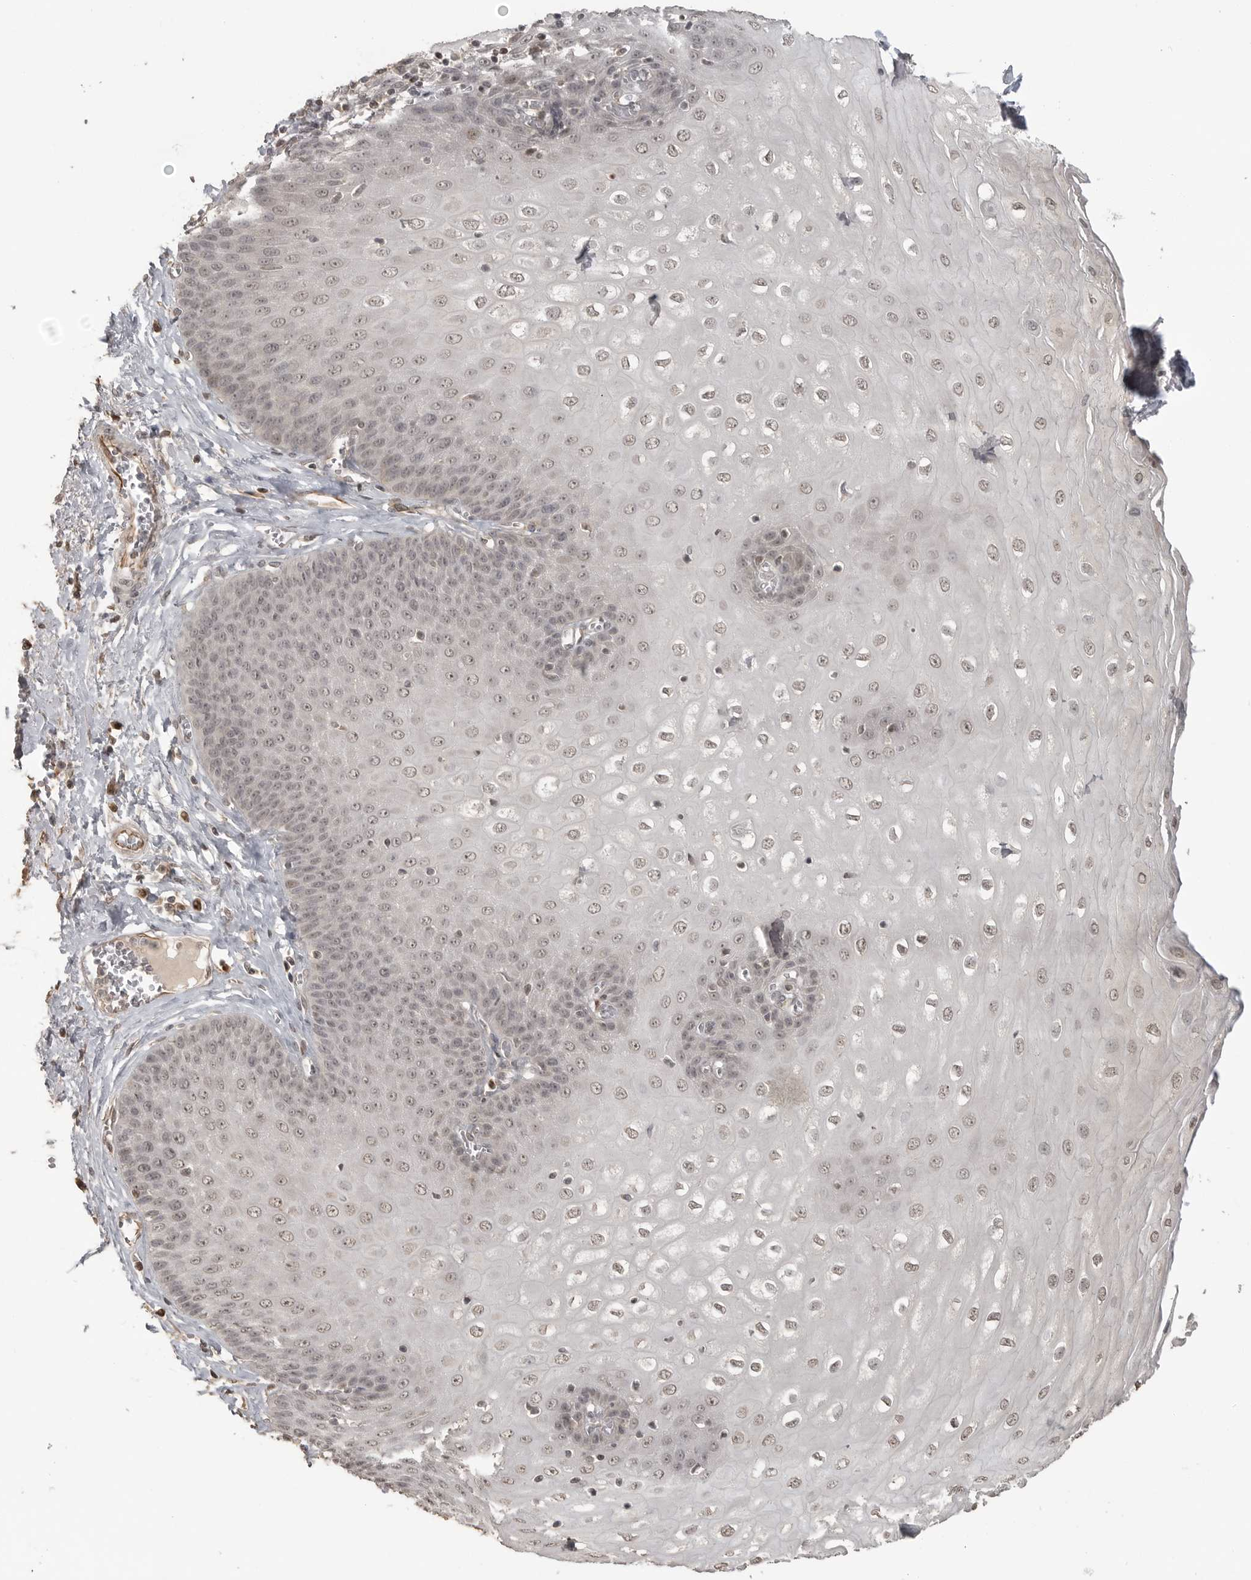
{"staining": {"intensity": "moderate", "quantity": "<25%", "location": "nuclear"}, "tissue": "esophagus", "cell_type": "Squamous epithelial cells", "image_type": "normal", "snomed": [{"axis": "morphology", "description": "Normal tissue, NOS"}, {"axis": "topography", "description": "Esophagus"}], "caption": "Protein staining demonstrates moderate nuclear expression in about <25% of squamous epithelial cells in benign esophagus.", "gene": "SMG8", "patient": {"sex": "male", "age": 60}}